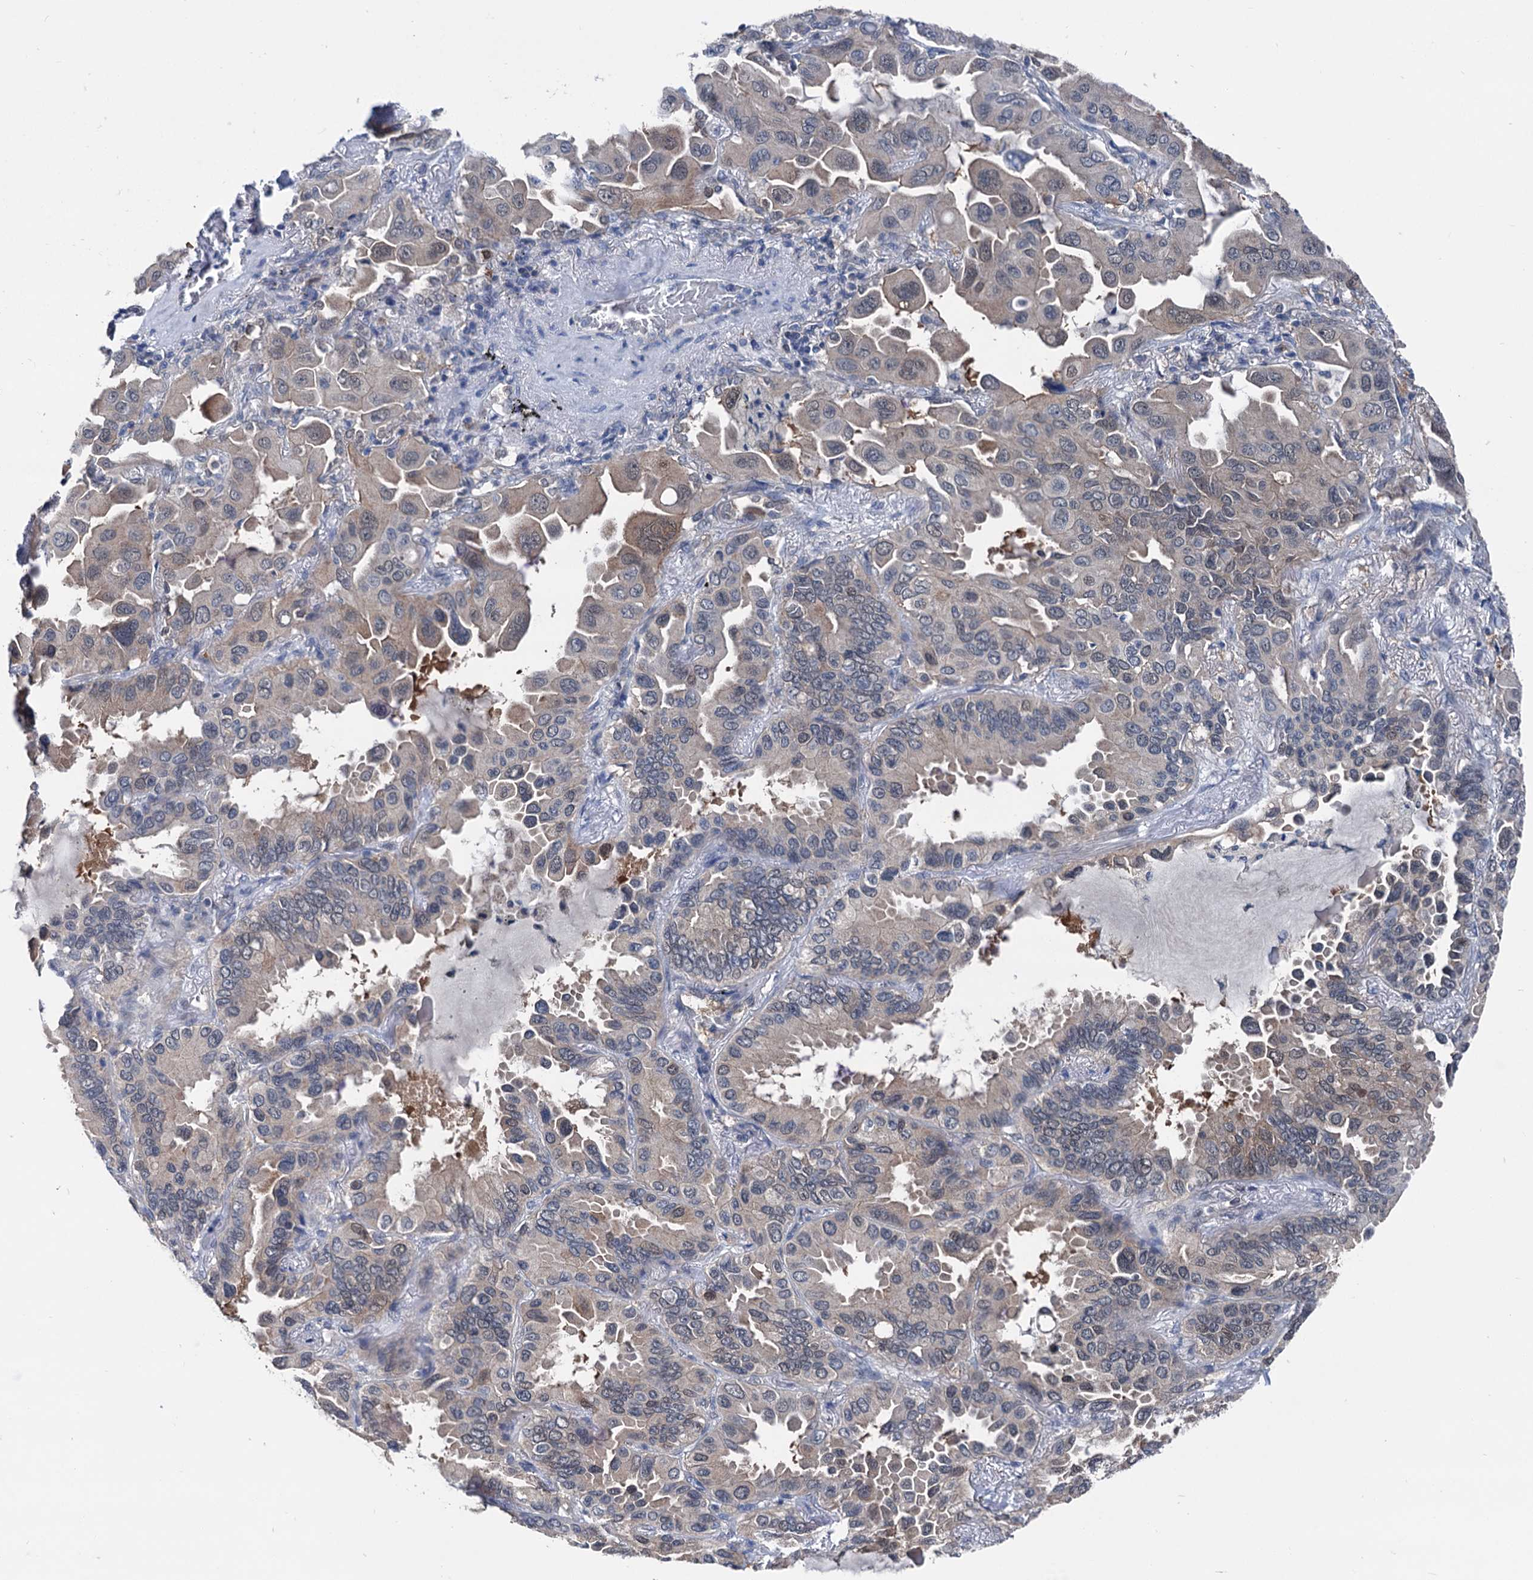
{"staining": {"intensity": "moderate", "quantity": "25%-75%", "location": "cytoplasmic/membranous"}, "tissue": "lung cancer", "cell_type": "Tumor cells", "image_type": "cancer", "snomed": [{"axis": "morphology", "description": "Adenocarcinoma, NOS"}, {"axis": "topography", "description": "Lung"}], "caption": "This micrograph shows lung adenocarcinoma stained with immunohistochemistry to label a protein in brown. The cytoplasmic/membranous of tumor cells show moderate positivity for the protein. Nuclei are counter-stained blue.", "gene": "GLO1", "patient": {"sex": "male", "age": 64}}